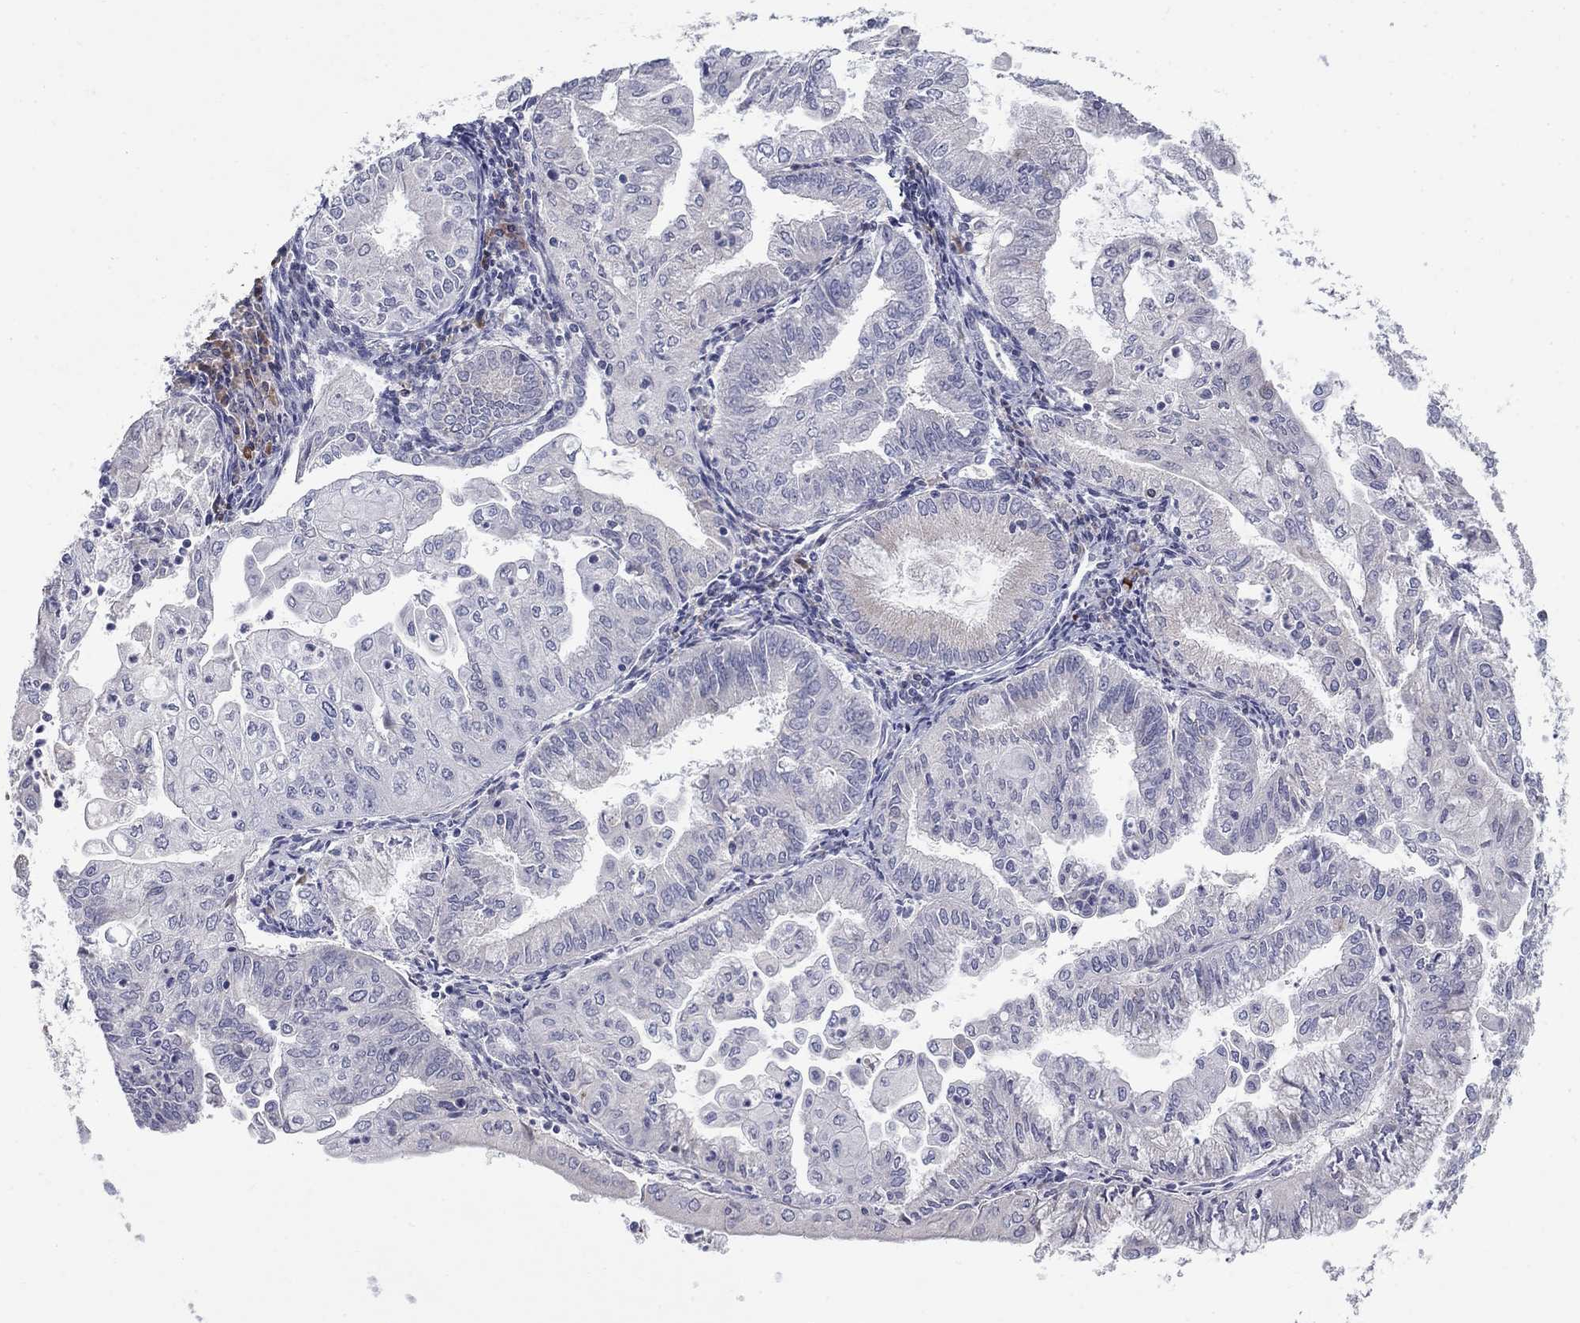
{"staining": {"intensity": "negative", "quantity": "none", "location": "none"}, "tissue": "endometrial cancer", "cell_type": "Tumor cells", "image_type": "cancer", "snomed": [{"axis": "morphology", "description": "Adenocarcinoma, NOS"}, {"axis": "topography", "description": "Endometrium"}], "caption": "Endometrial cancer (adenocarcinoma) was stained to show a protein in brown. There is no significant staining in tumor cells. The staining was performed using DAB (3,3'-diaminobenzidine) to visualize the protein expression in brown, while the nuclei were stained in blue with hematoxylin (Magnification: 20x).", "gene": "NTRK2", "patient": {"sex": "female", "age": 56}}